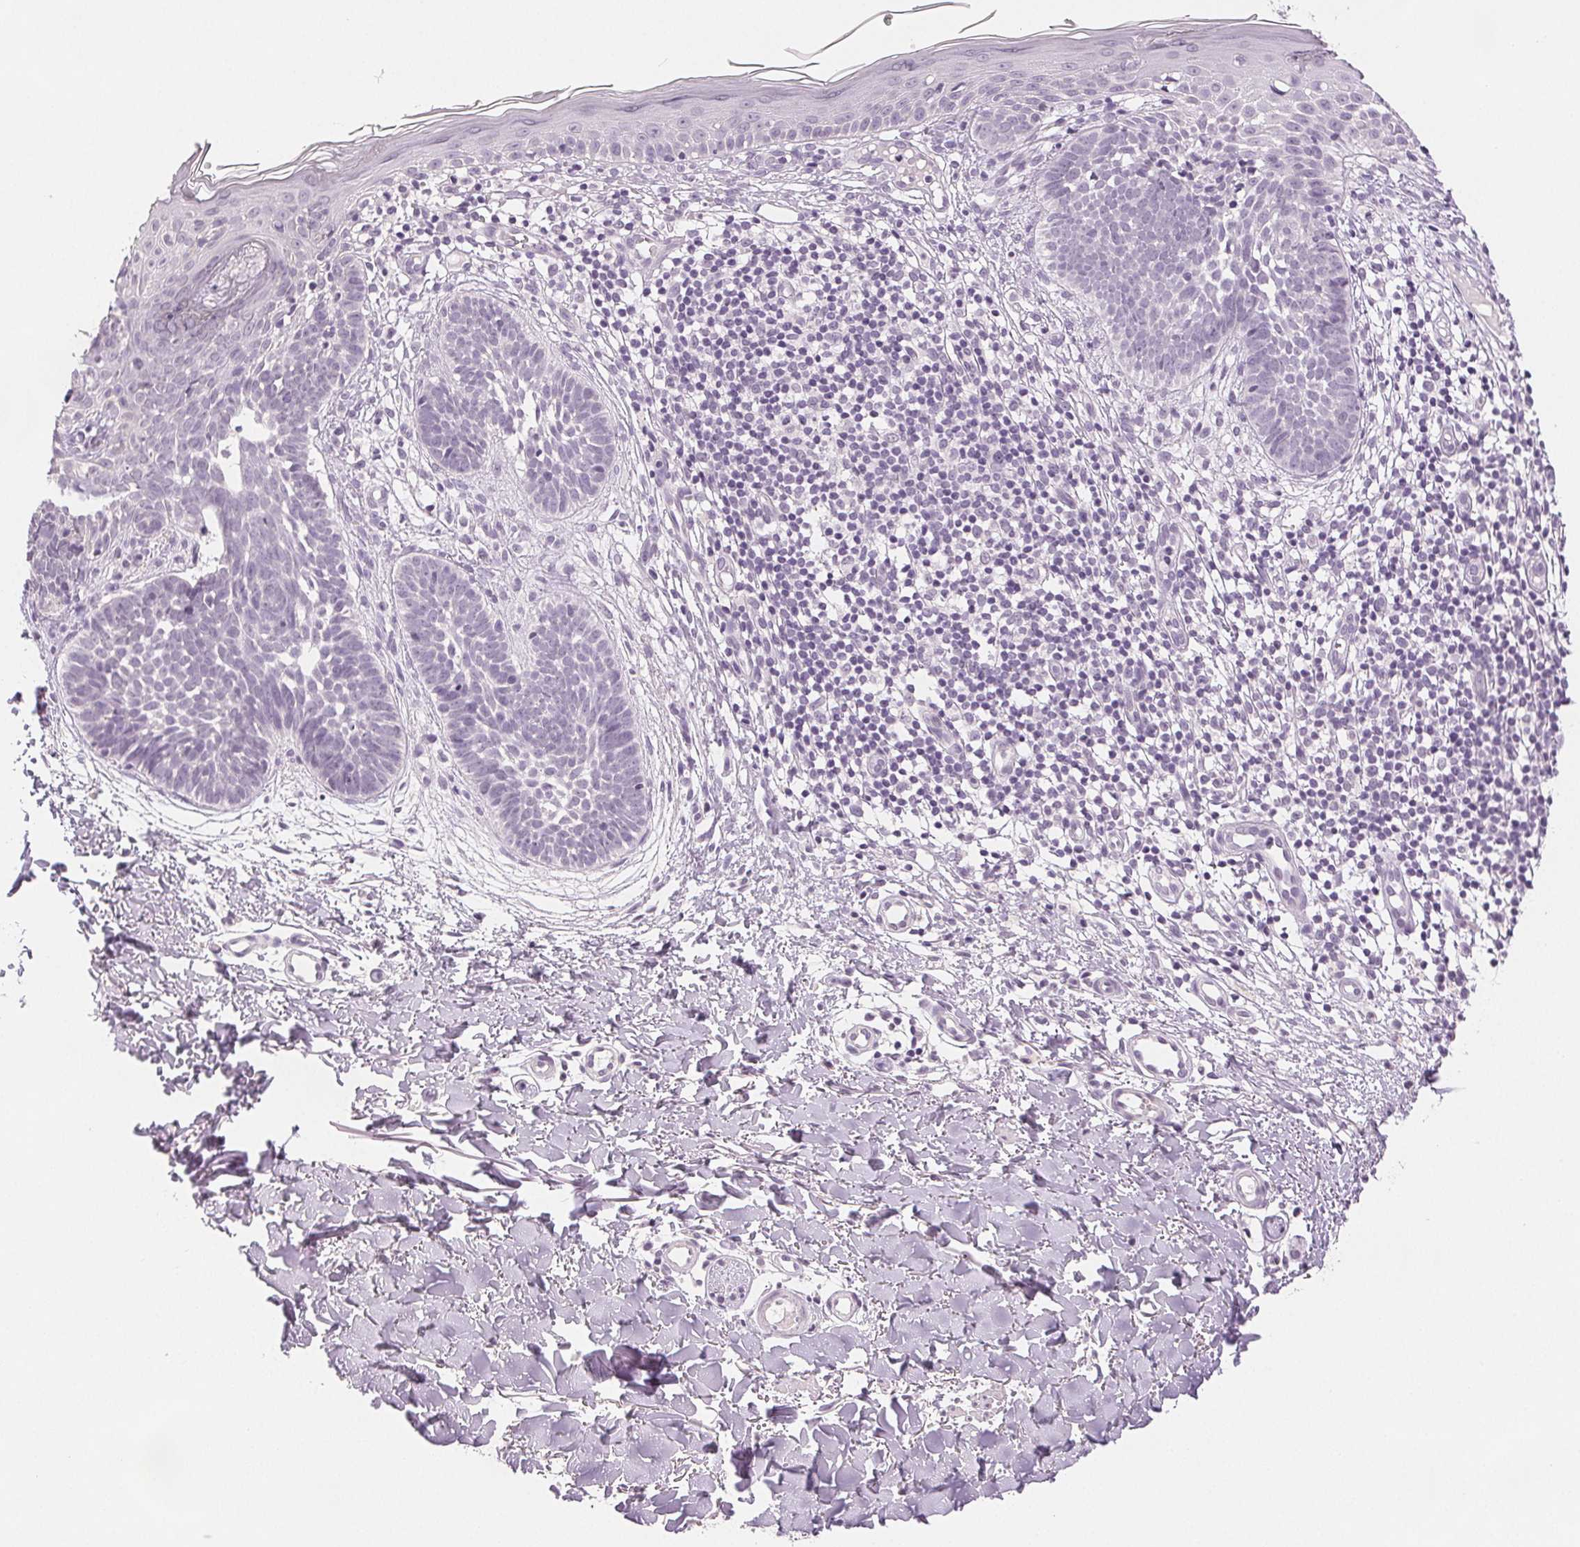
{"staining": {"intensity": "negative", "quantity": "none", "location": "none"}, "tissue": "skin cancer", "cell_type": "Tumor cells", "image_type": "cancer", "snomed": [{"axis": "morphology", "description": "Basal cell carcinoma"}, {"axis": "topography", "description": "Skin"}], "caption": "A micrograph of skin basal cell carcinoma stained for a protein shows no brown staining in tumor cells.", "gene": "SCGN", "patient": {"sex": "female", "age": 51}}